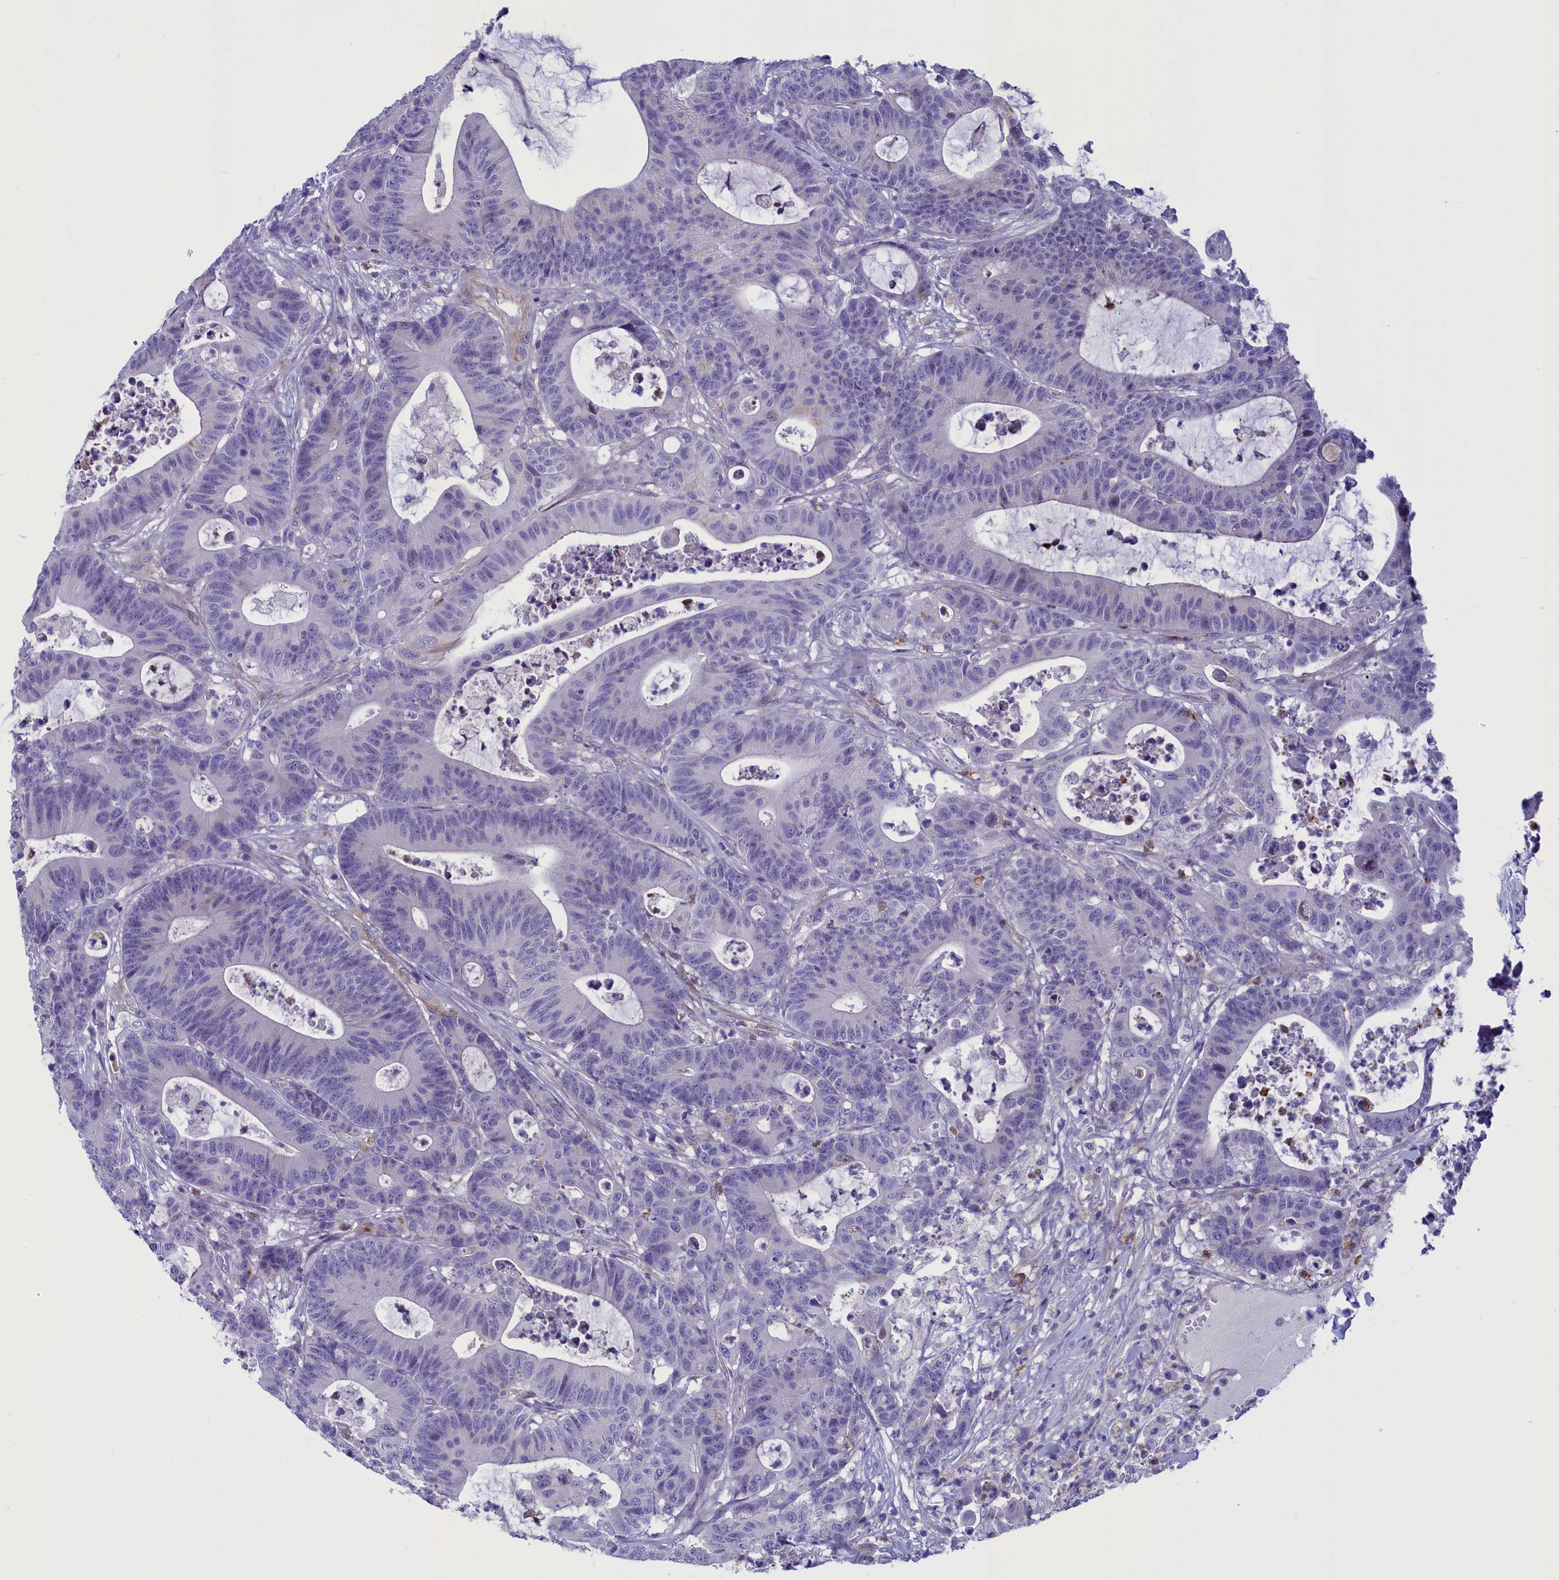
{"staining": {"intensity": "negative", "quantity": "none", "location": "none"}, "tissue": "colorectal cancer", "cell_type": "Tumor cells", "image_type": "cancer", "snomed": [{"axis": "morphology", "description": "Adenocarcinoma, NOS"}, {"axis": "topography", "description": "Colon"}], "caption": "Immunohistochemistry image of colorectal adenocarcinoma stained for a protein (brown), which displays no positivity in tumor cells.", "gene": "LOXL1", "patient": {"sex": "female", "age": 84}}